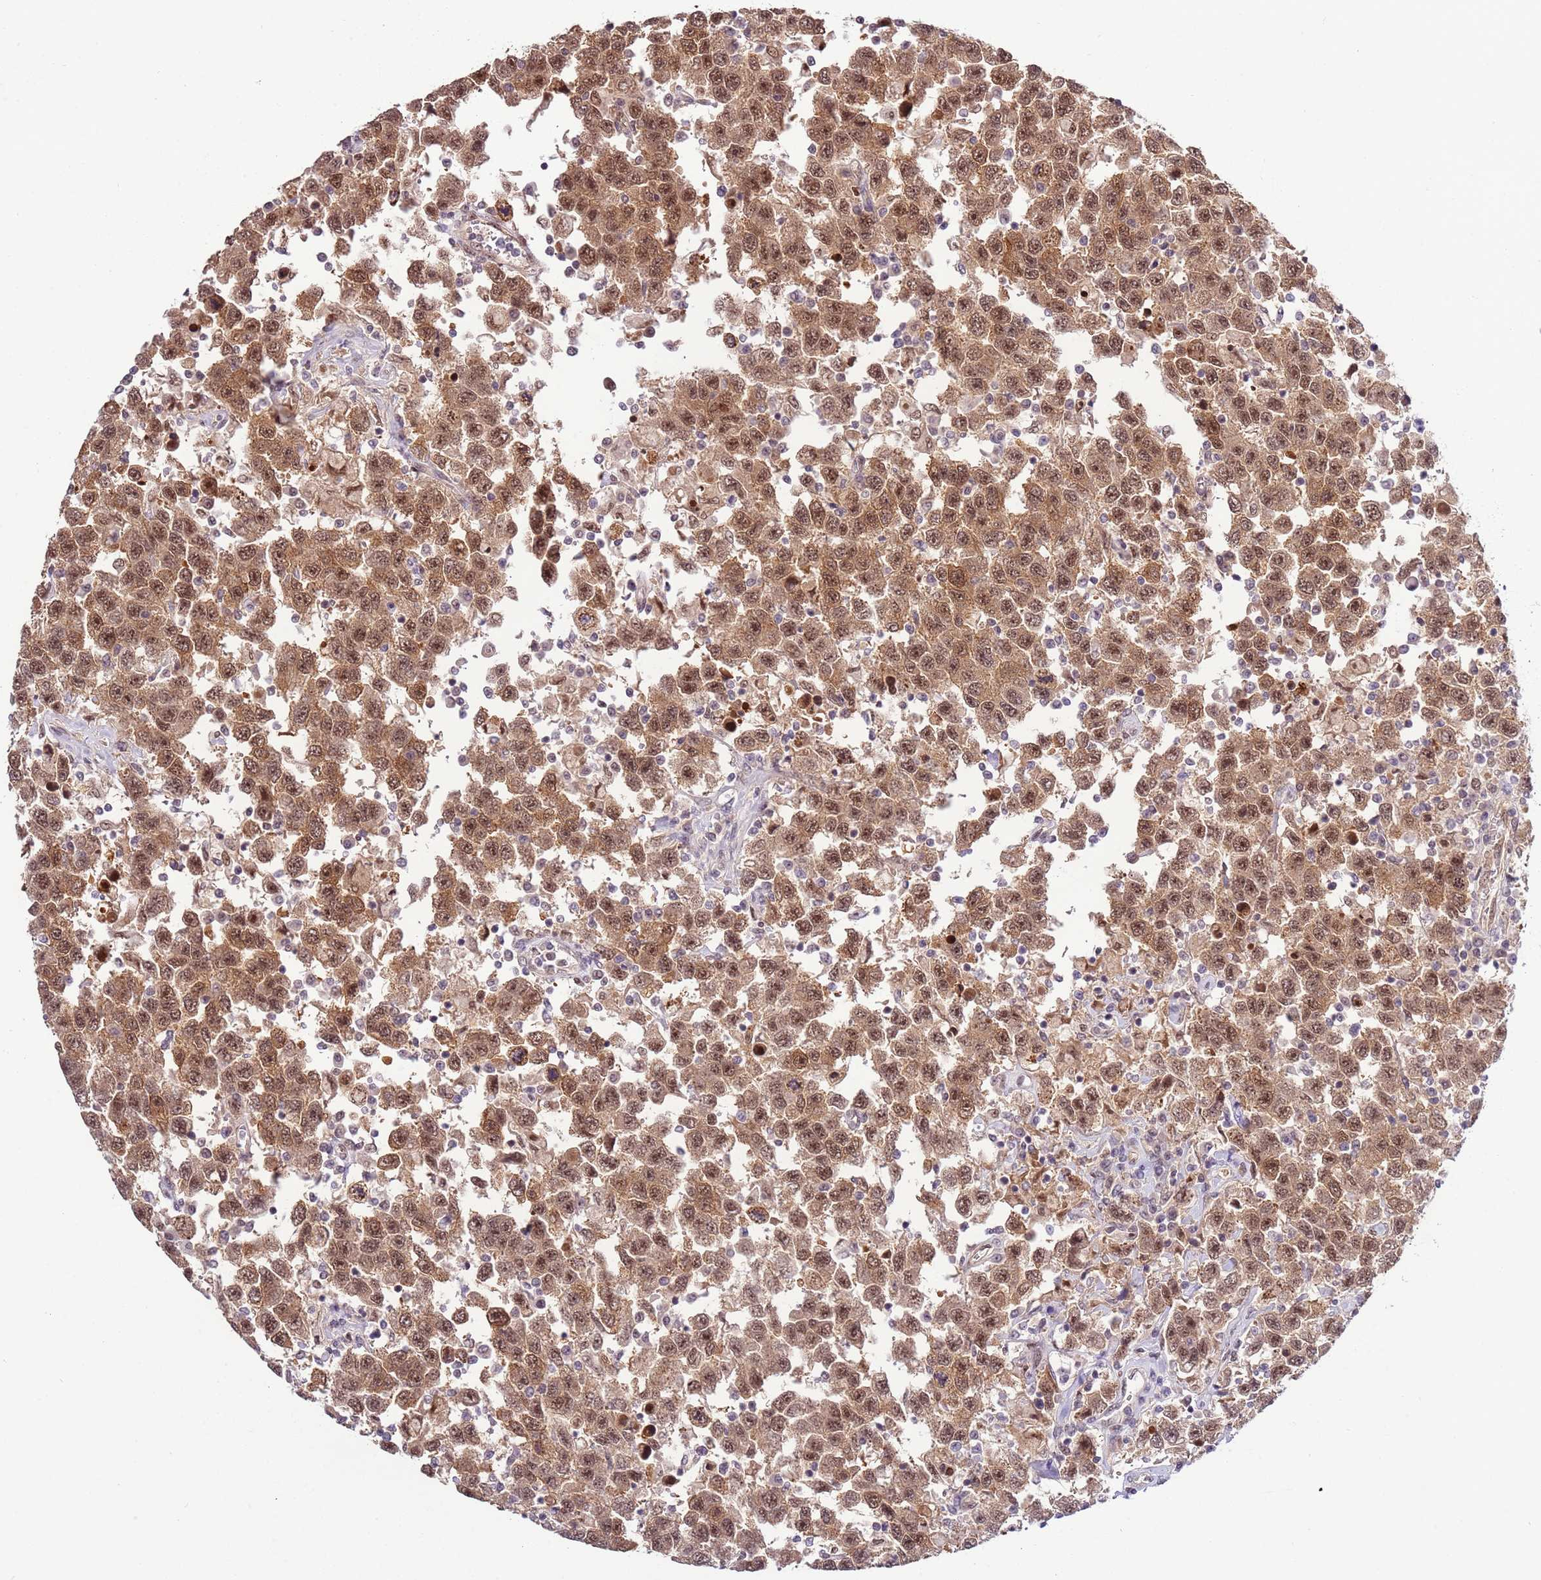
{"staining": {"intensity": "moderate", "quantity": ">75%", "location": "cytoplasmic/membranous,nuclear"}, "tissue": "testis cancer", "cell_type": "Tumor cells", "image_type": "cancer", "snomed": [{"axis": "morphology", "description": "Seminoma, NOS"}, {"axis": "topography", "description": "Testis"}], "caption": "Testis cancer (seminoma) stained with DAB (3,3'-diaminobenzidine) immunohistochemistry (IHC) shows medium levels of moderate cytoplasmic/membranous and nuclear positivity in approximately >75% of tumor cells.", "gene": "PRPF6", "patient": {"sex": "male", "age": 41}}